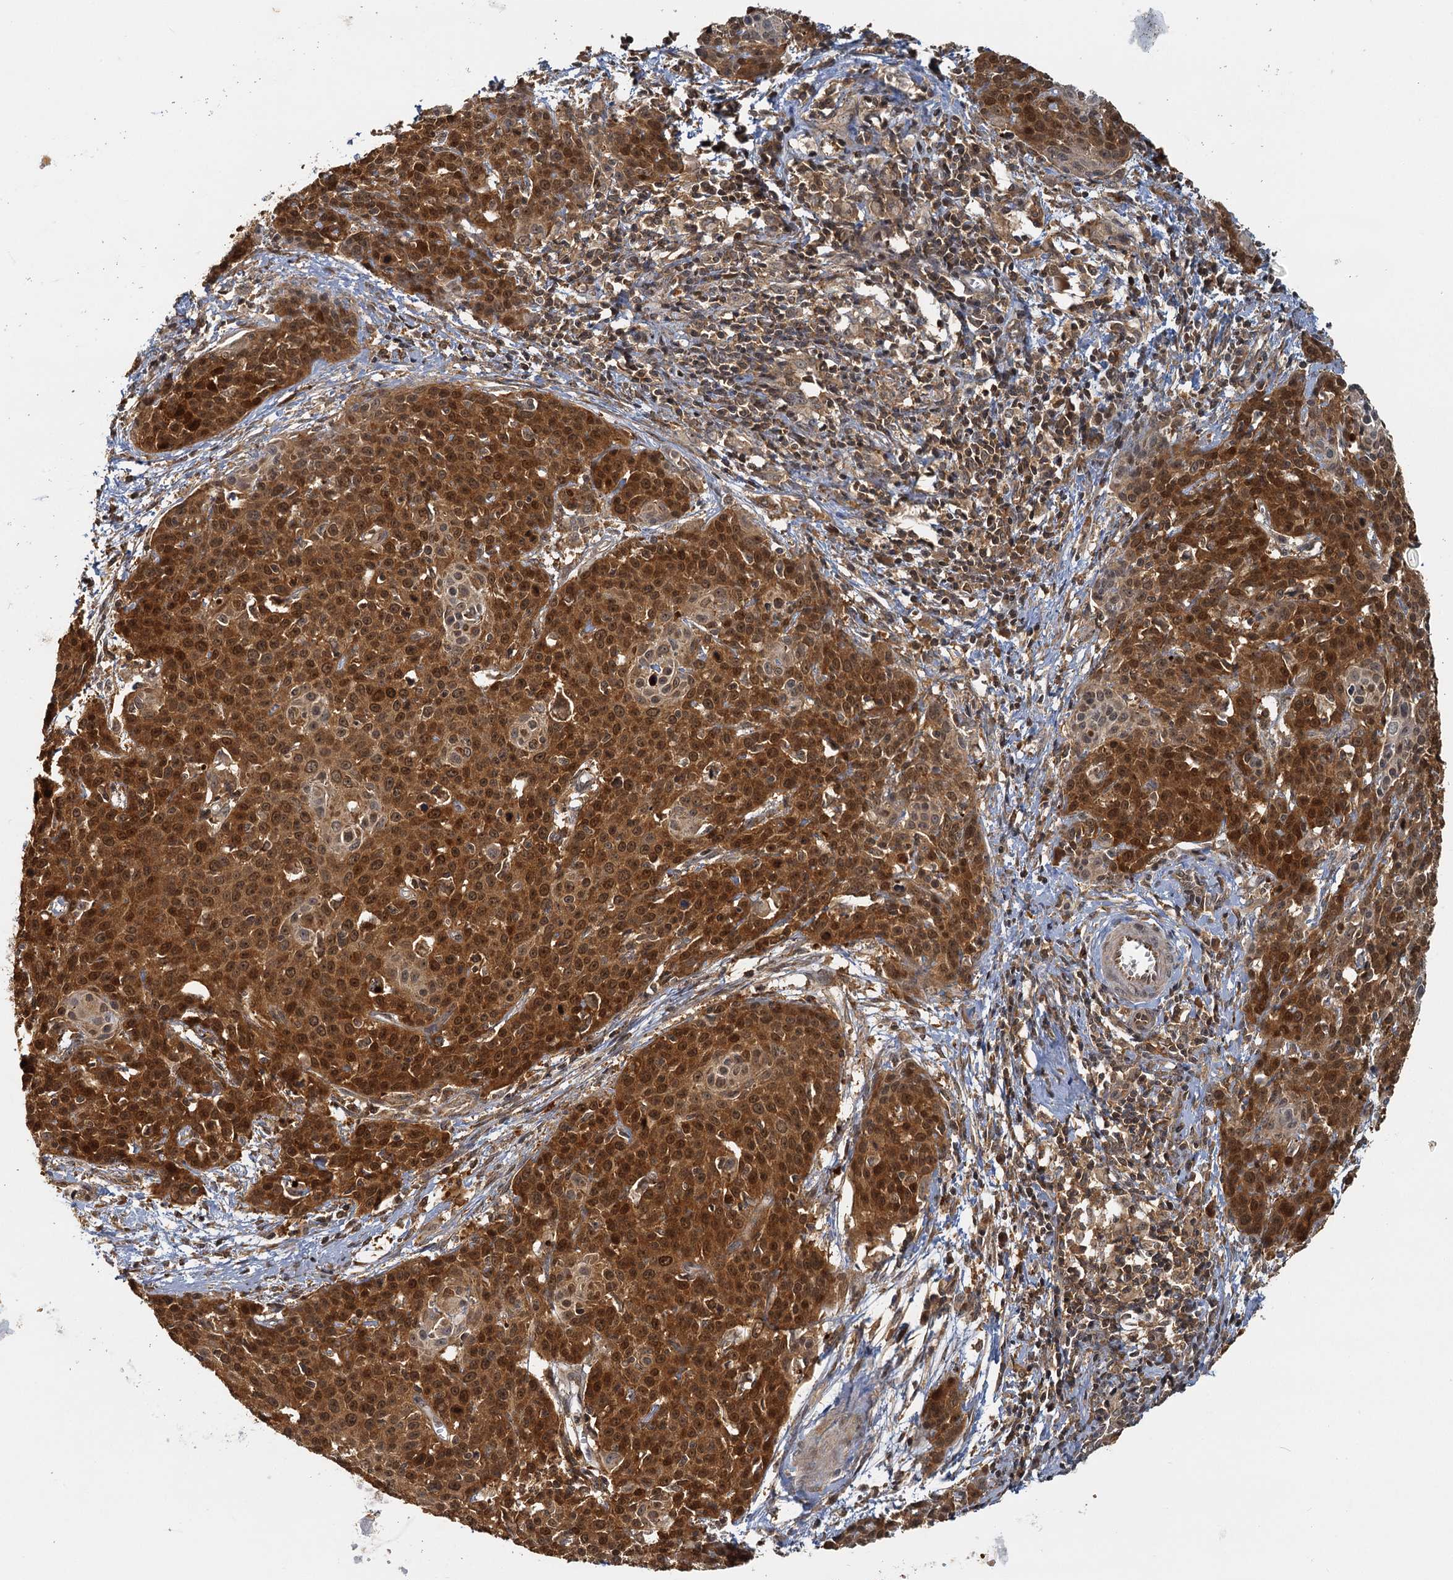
{"staining": {"intensity": "strong", "quantity": ">75%", "location": "cytoplasmic/membranous,nuclear"}, "tissue": "cervical cancer", "cell_type": "Tumor cells", "image_type": "cancer", "snomed": [{"axis": "morphology", "description": "Squamous cell carcinoma, NOS"}, {"axis": "topography", "description": "Cervix"}], "caption": "Immunohistochemical staining of human cervical cancer reveals strong cytoplasmic/membranous and nuclear protein positivity in about >75% of tumor cells. (brown staining indicates protein expression, while blue staining denotes nuclei).", "gene": "ZNF549", "patient": {"sex": "female", "age": 38}}